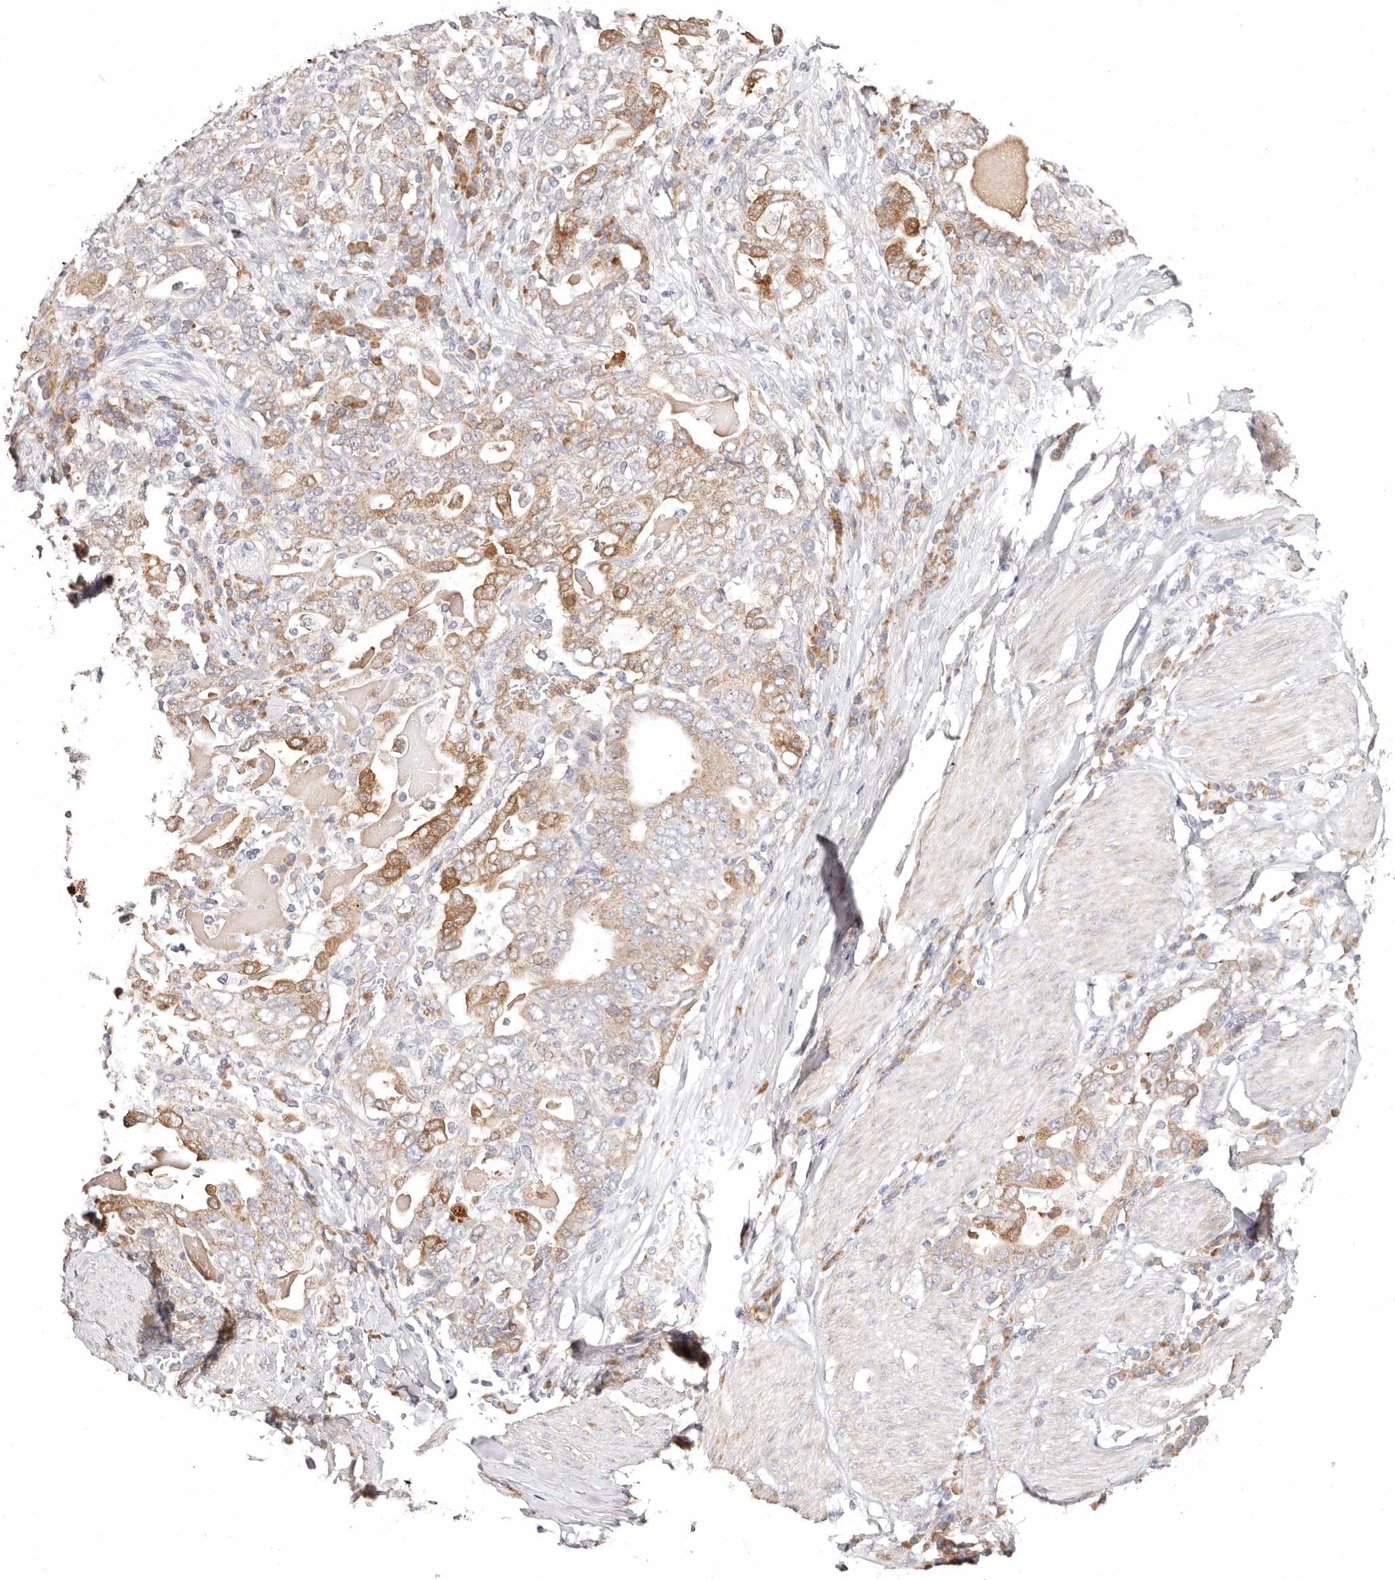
{"staining": {"intensity": "moderate", "quantity": "<25%", "location": "cytoplasmic/membranous,nuclear"}, "tissue": "stomach cancer", "cell_type": "Tumor cells", "image_type": "cancer", "snomed": [{"axis": "morphology", "description": "Adenocarcinoma, NOS"}, {"axis": "topography", "description": "Stomach, upper"}], "caption": "A high-resolution histopathology image shows IHC staining of adenocarcinoma (stomach), which shows moderate cytoplasmic/membranous and nuclear staining in approximately <25% of tumor cells.", "gene": "BCL2L15", "patient": {"sex": "male", "age": 62}}